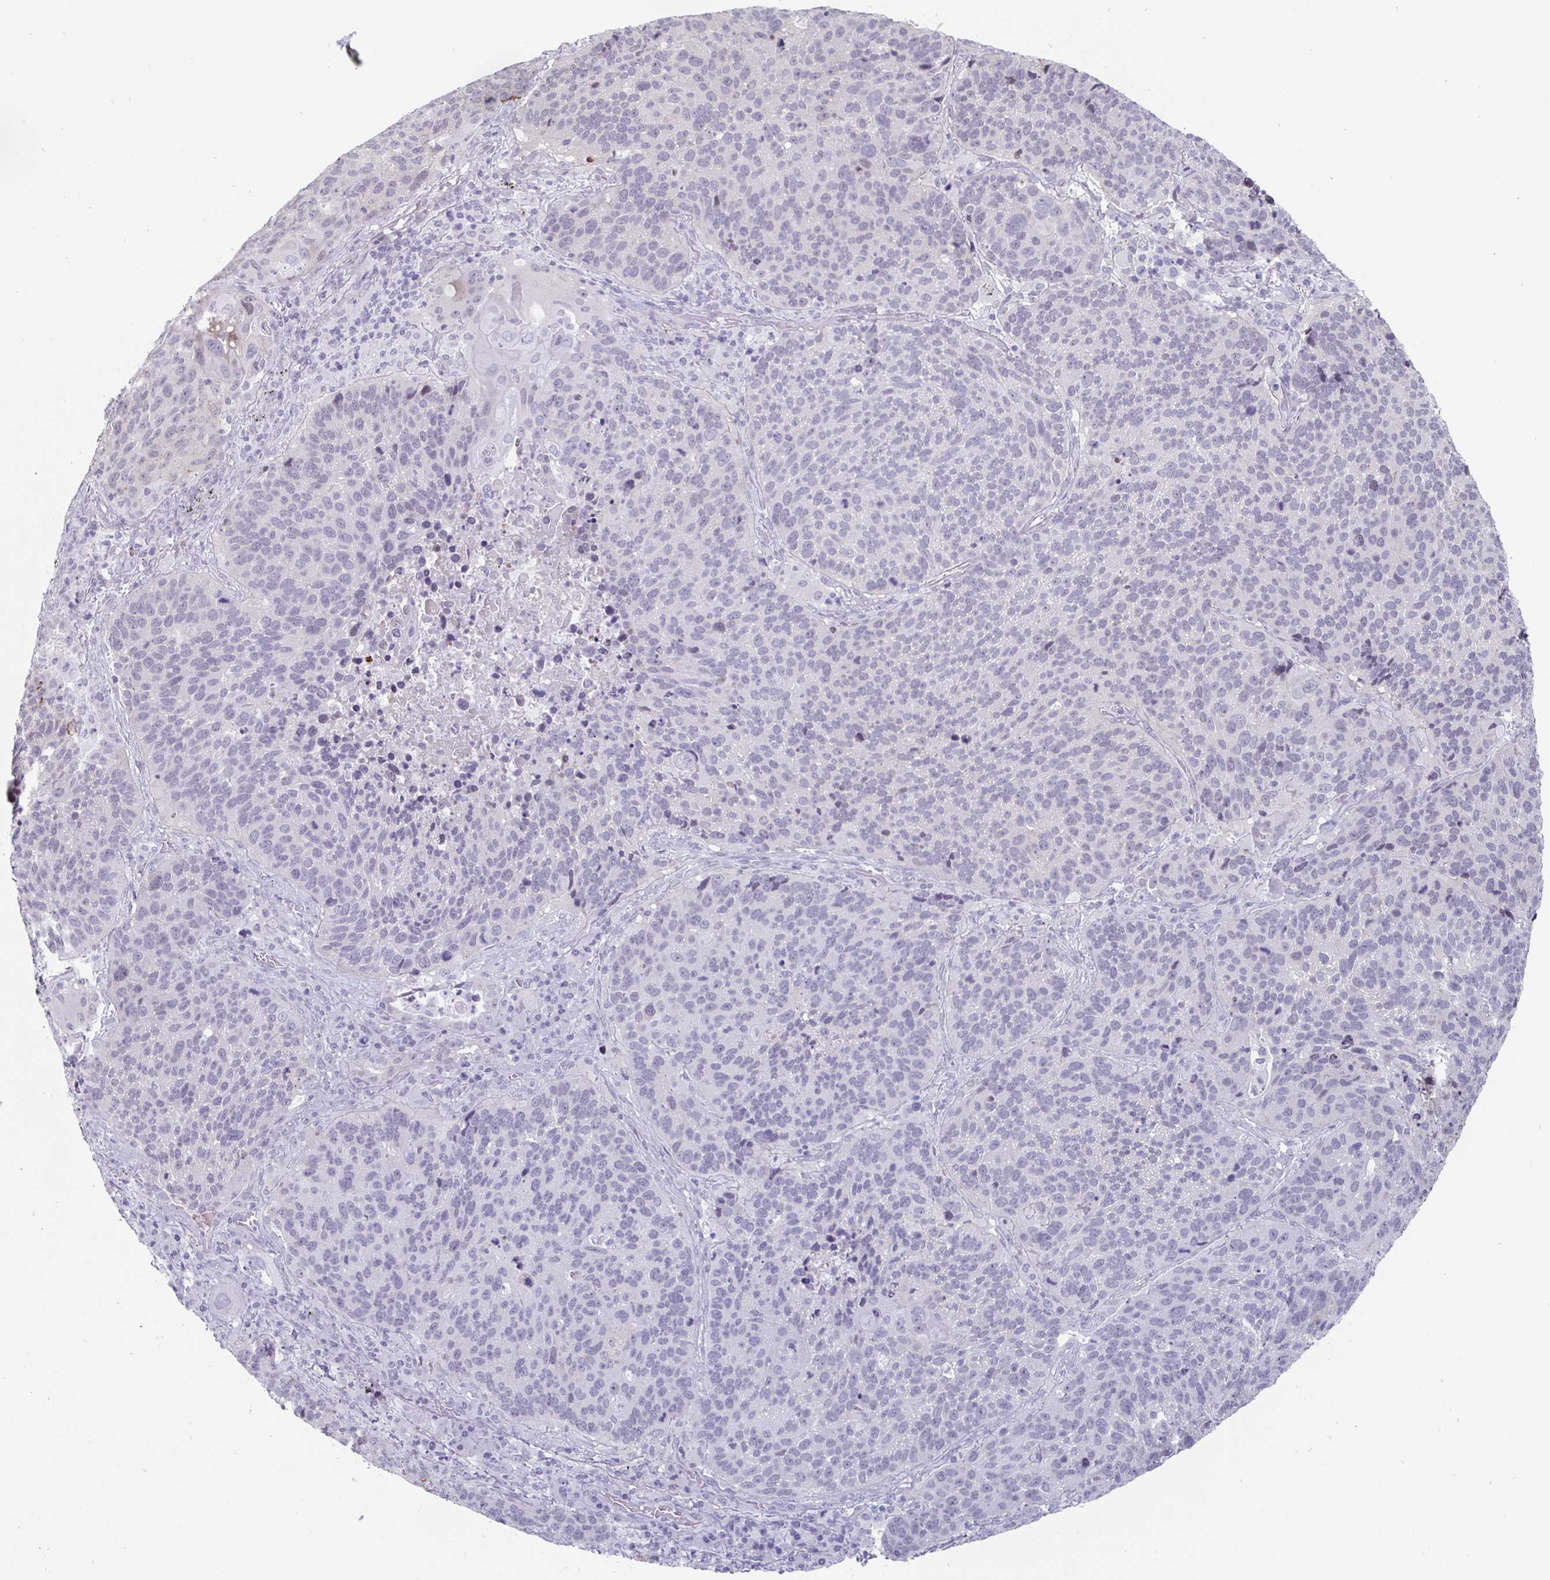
{"staining": {"intensity": "negative", "quantity": "none", "location": "none"}, "tissue": "lung cancer", "cell_type": "Tumor cells", "image_type": "cancer", "snomed": [{"axis": "morphology", "description": "Squamous cell carcinoma, NOS"}, {"axis": "topography", "description": "Lung"}], "caption": "Immunohistochemical staining of squamous cell carcinoma (lung) demonstrates no significant expression in tumor cells.", "gene": "OOSP2", "patient": {"sex": "male", "age": 68}}